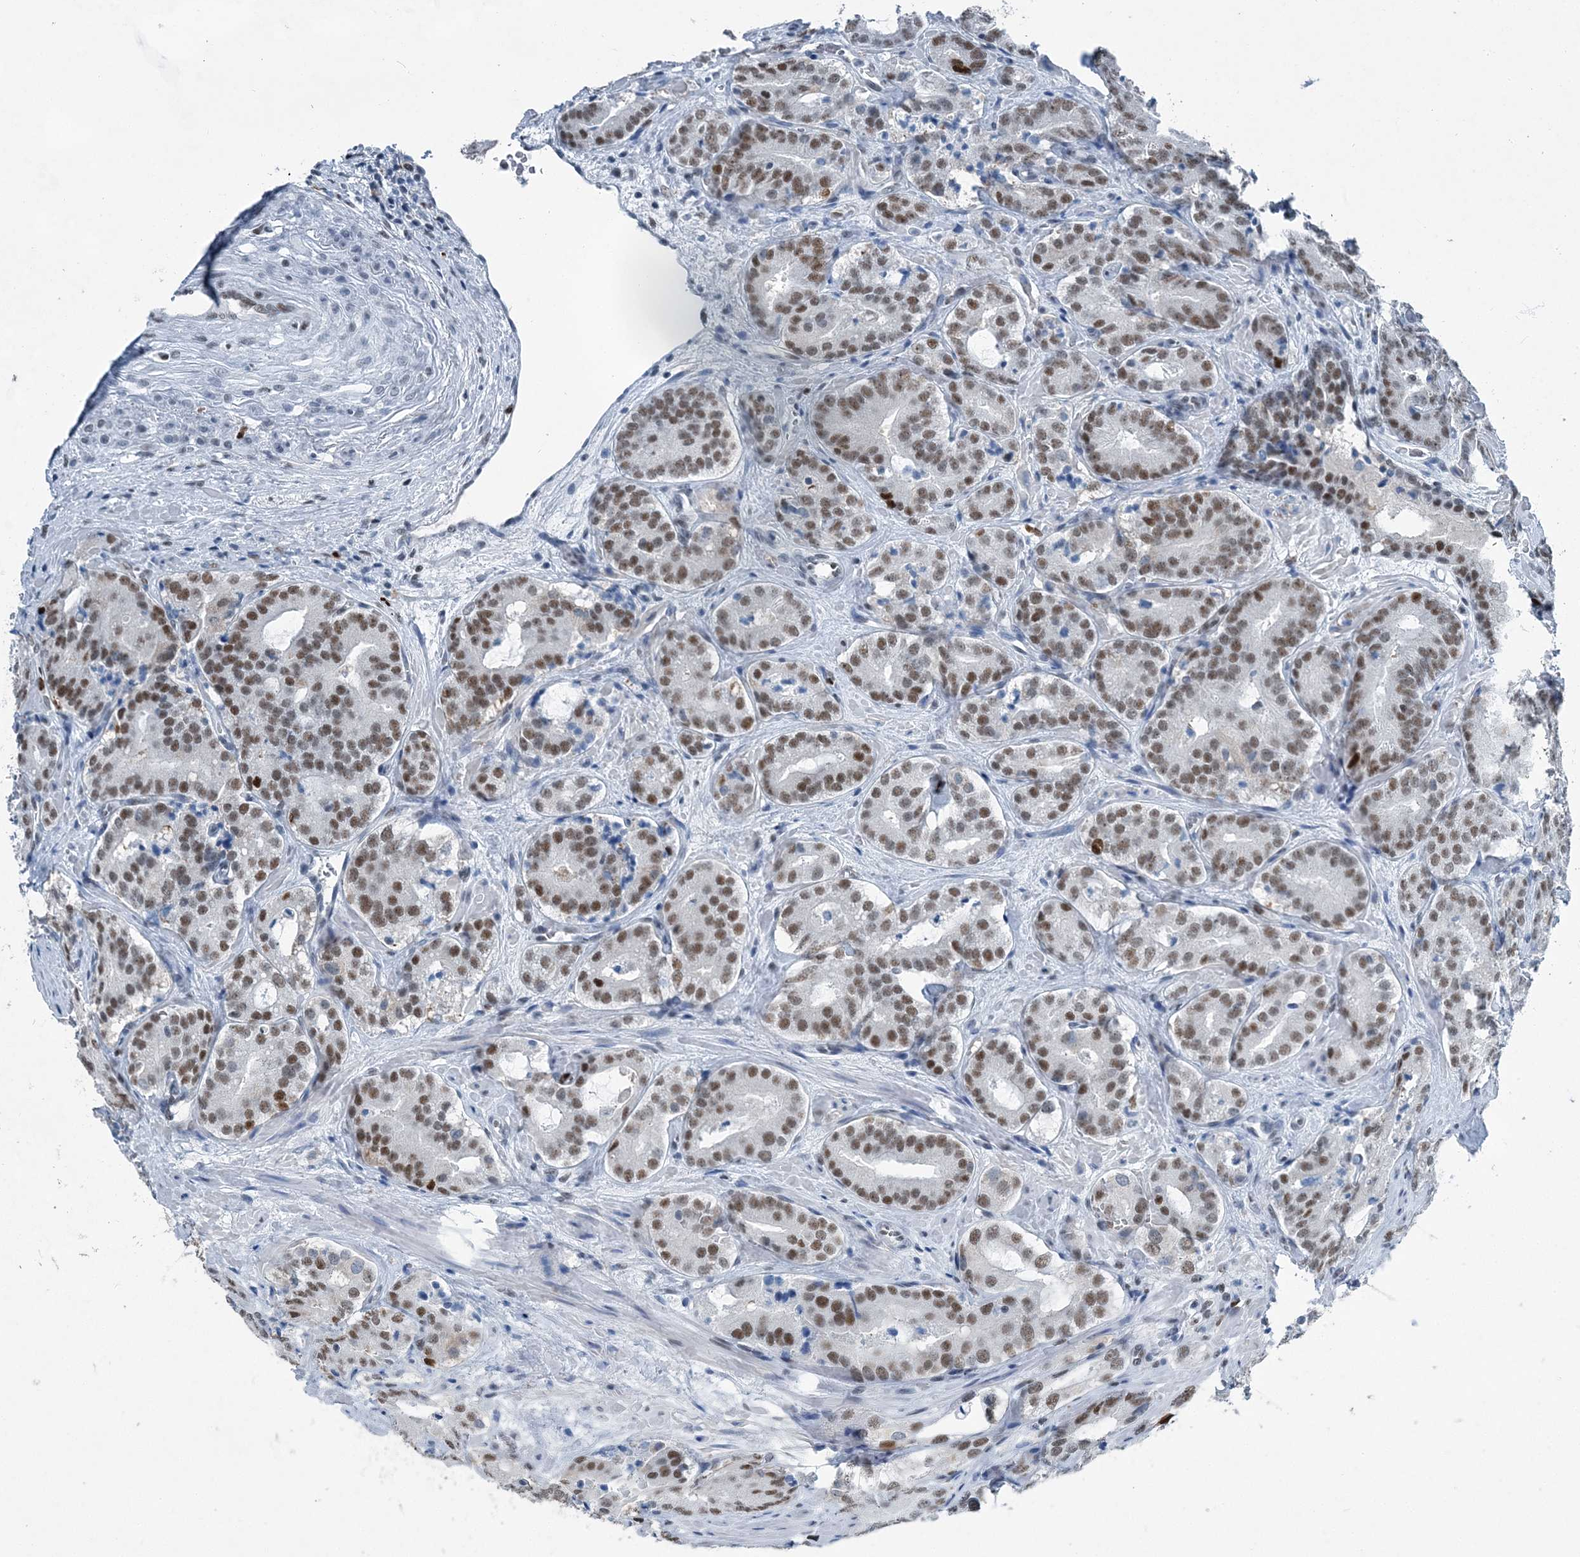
{"staining": {"intensity": "strong", "quantity": "25%-75%", "location": "nuclear"}, "tissue": "prostate cancer", "cell_type": "Tumor cells", "image_type": "cancer", "snomed": [{"axis": "morphology", "description": "Adenocarcinoma, High grade"}, {"axis": "topography", "description": "Prostate"}], "caption": "Immunohistochemical staining of human prostate cancer demonstrates strong nuclear protein expression in approximately 25%-75% of tumor cells.", "gene": "HAT1", "patient": {"sex": "male", "age": 57}}